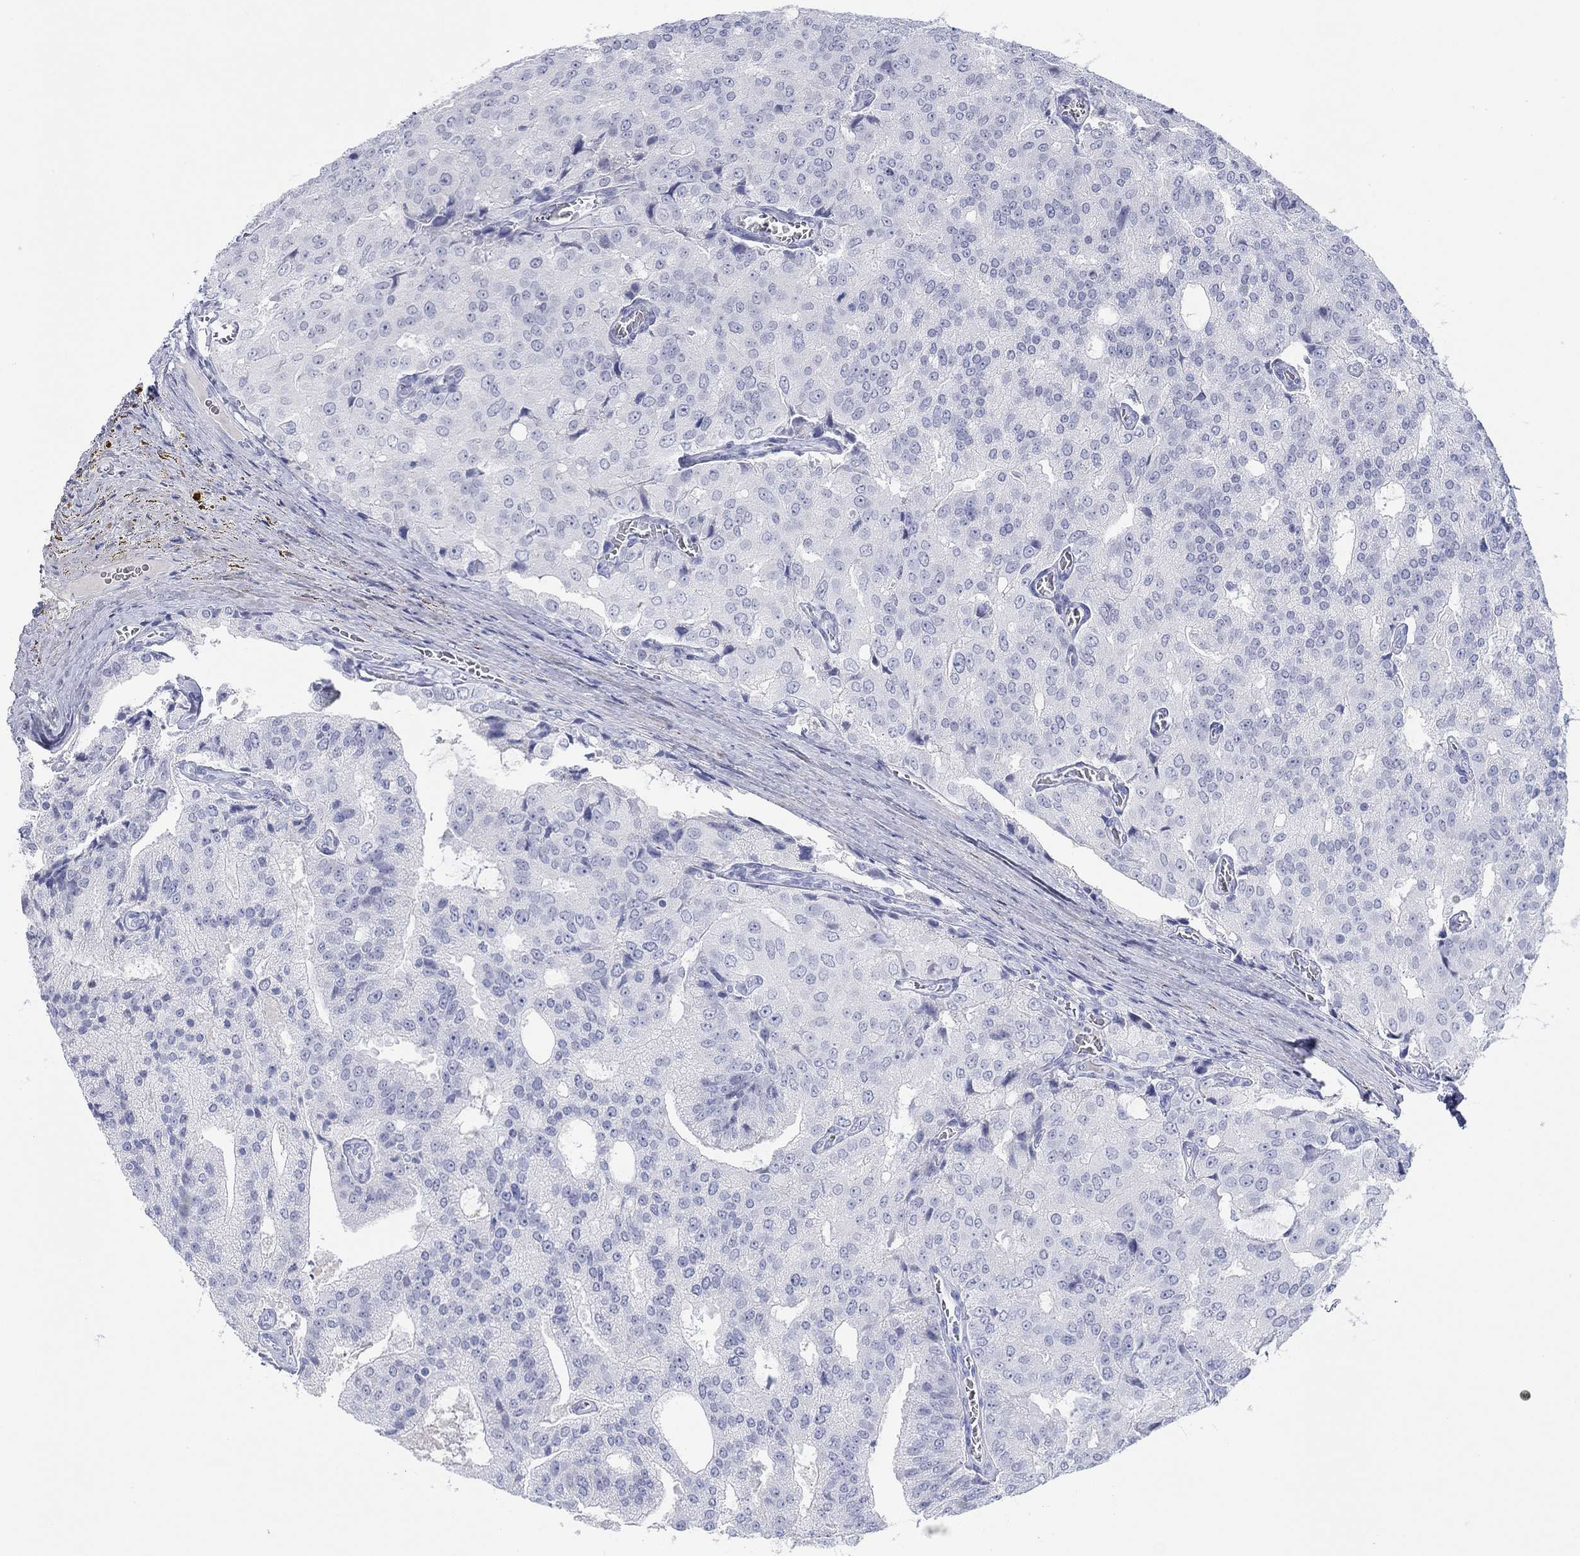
{"staining": {"intensity": "negative", "quantity": "none", "location": "none"}, "tissue": "prostate cancer", "cell_type": "Tumor cells", "image_type": "cancer", "snomed": [{"axis": "morphology", "description": "Adenocarcinoma, NOS"}, {"axis": "topography", "description": "Prostate and seminal vesicle, NOS"}, {"axis": "topography", "description": "Prostate"}], "caption": "Human adenocarcinoma (prostate) stained for a protein using immunohistochemistry (IHC) shows no positivity in tumor cells.", "gene": "PDYN", "patient": {"sex": "male", "age": 67}}